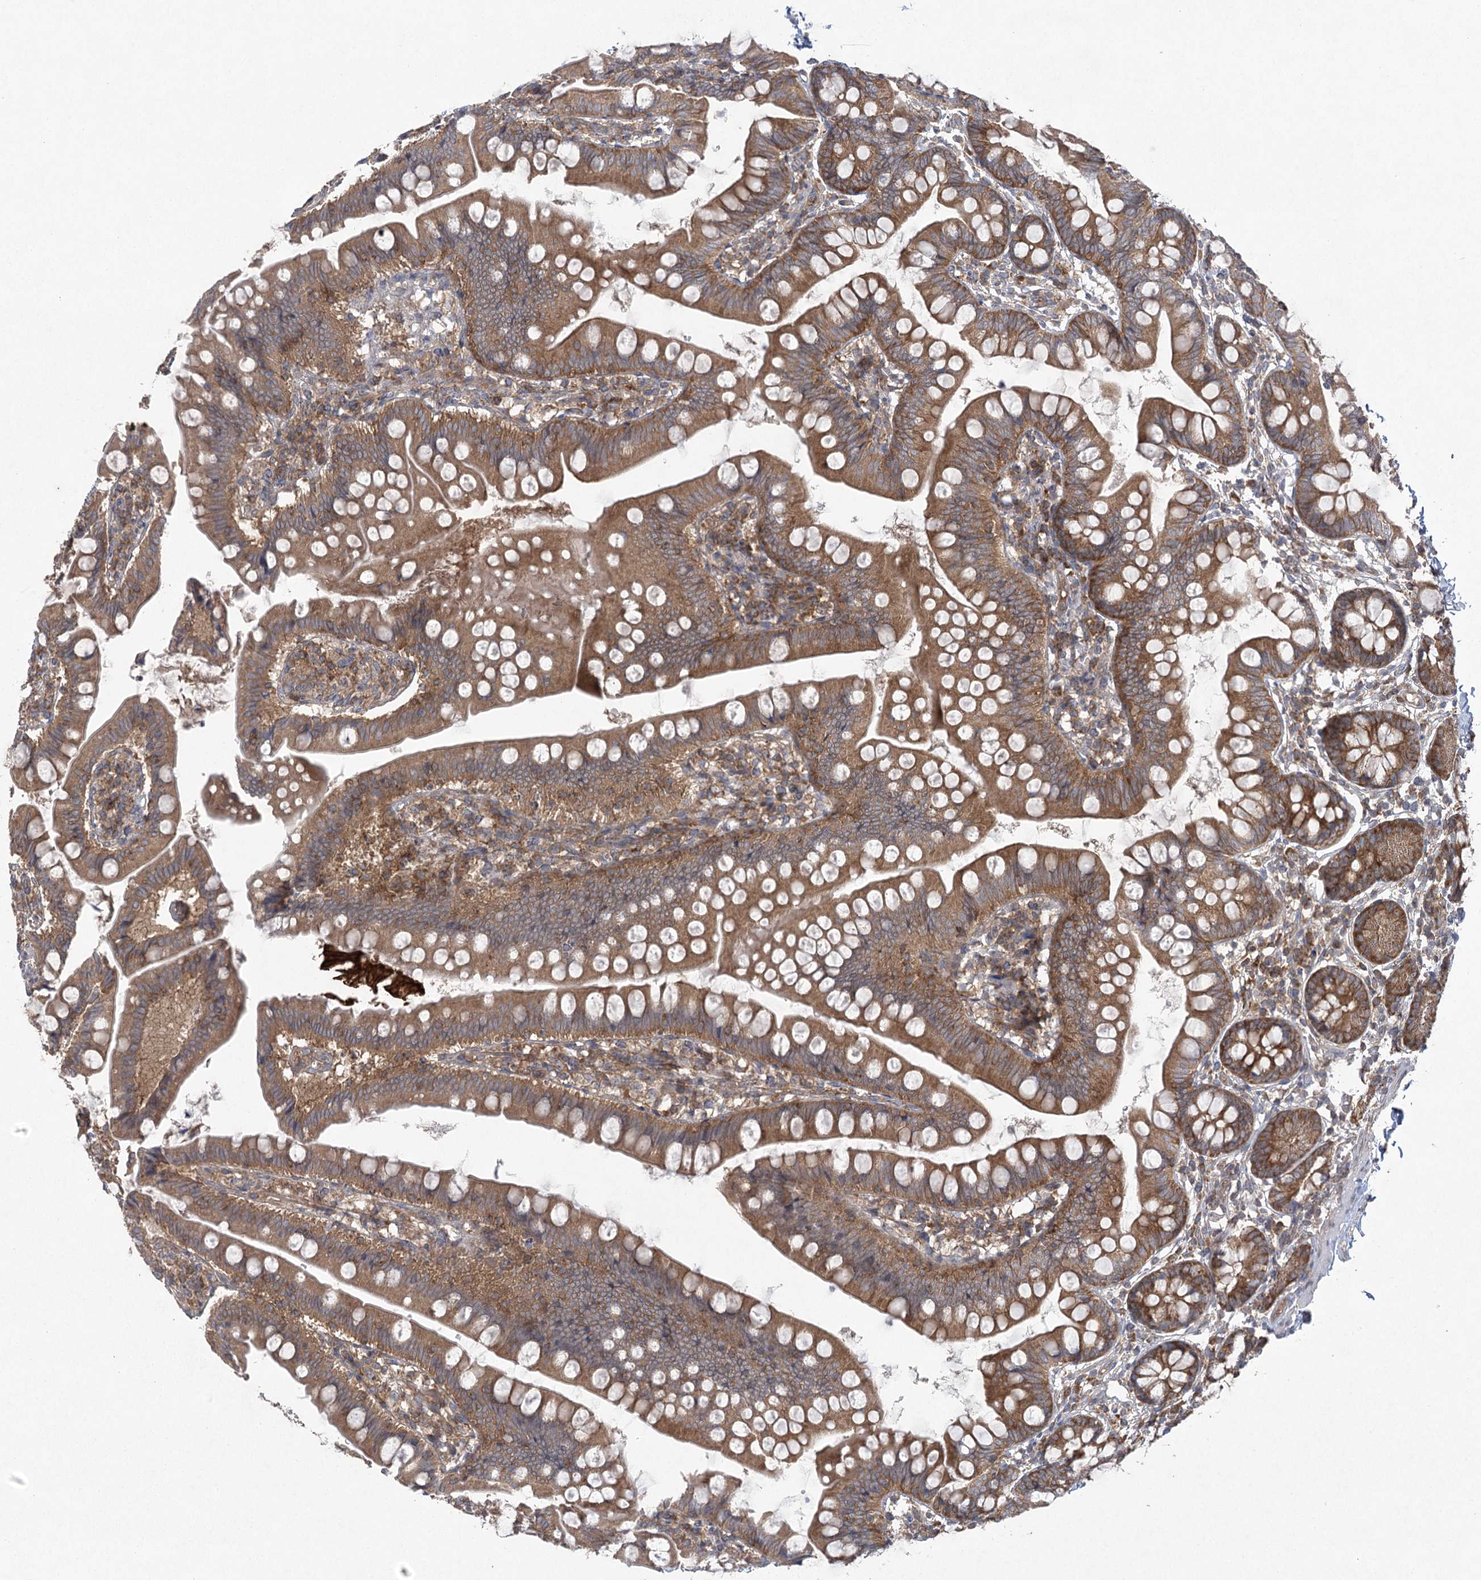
{"staining": {"intensity": "moderate", "quantity": ">75%", "location": "cytoplasmic/membranous"}, "tissue": "small intestine", "cell_type": "Glandular cells", "image_type": "normal", "snomed": [{"axis": "morphology", "description": "Normal tissue, NOS"}, {"axis": "topography", "description": "Small intestine"}], "caption": "The photomicrograph reveals a brown stain indicating the presence of a protein in the cytoplasmic/membranous of glandular cells in small intestine.", "gene": "EIF3A", "patient": {"sex": "male", "age": 7}}